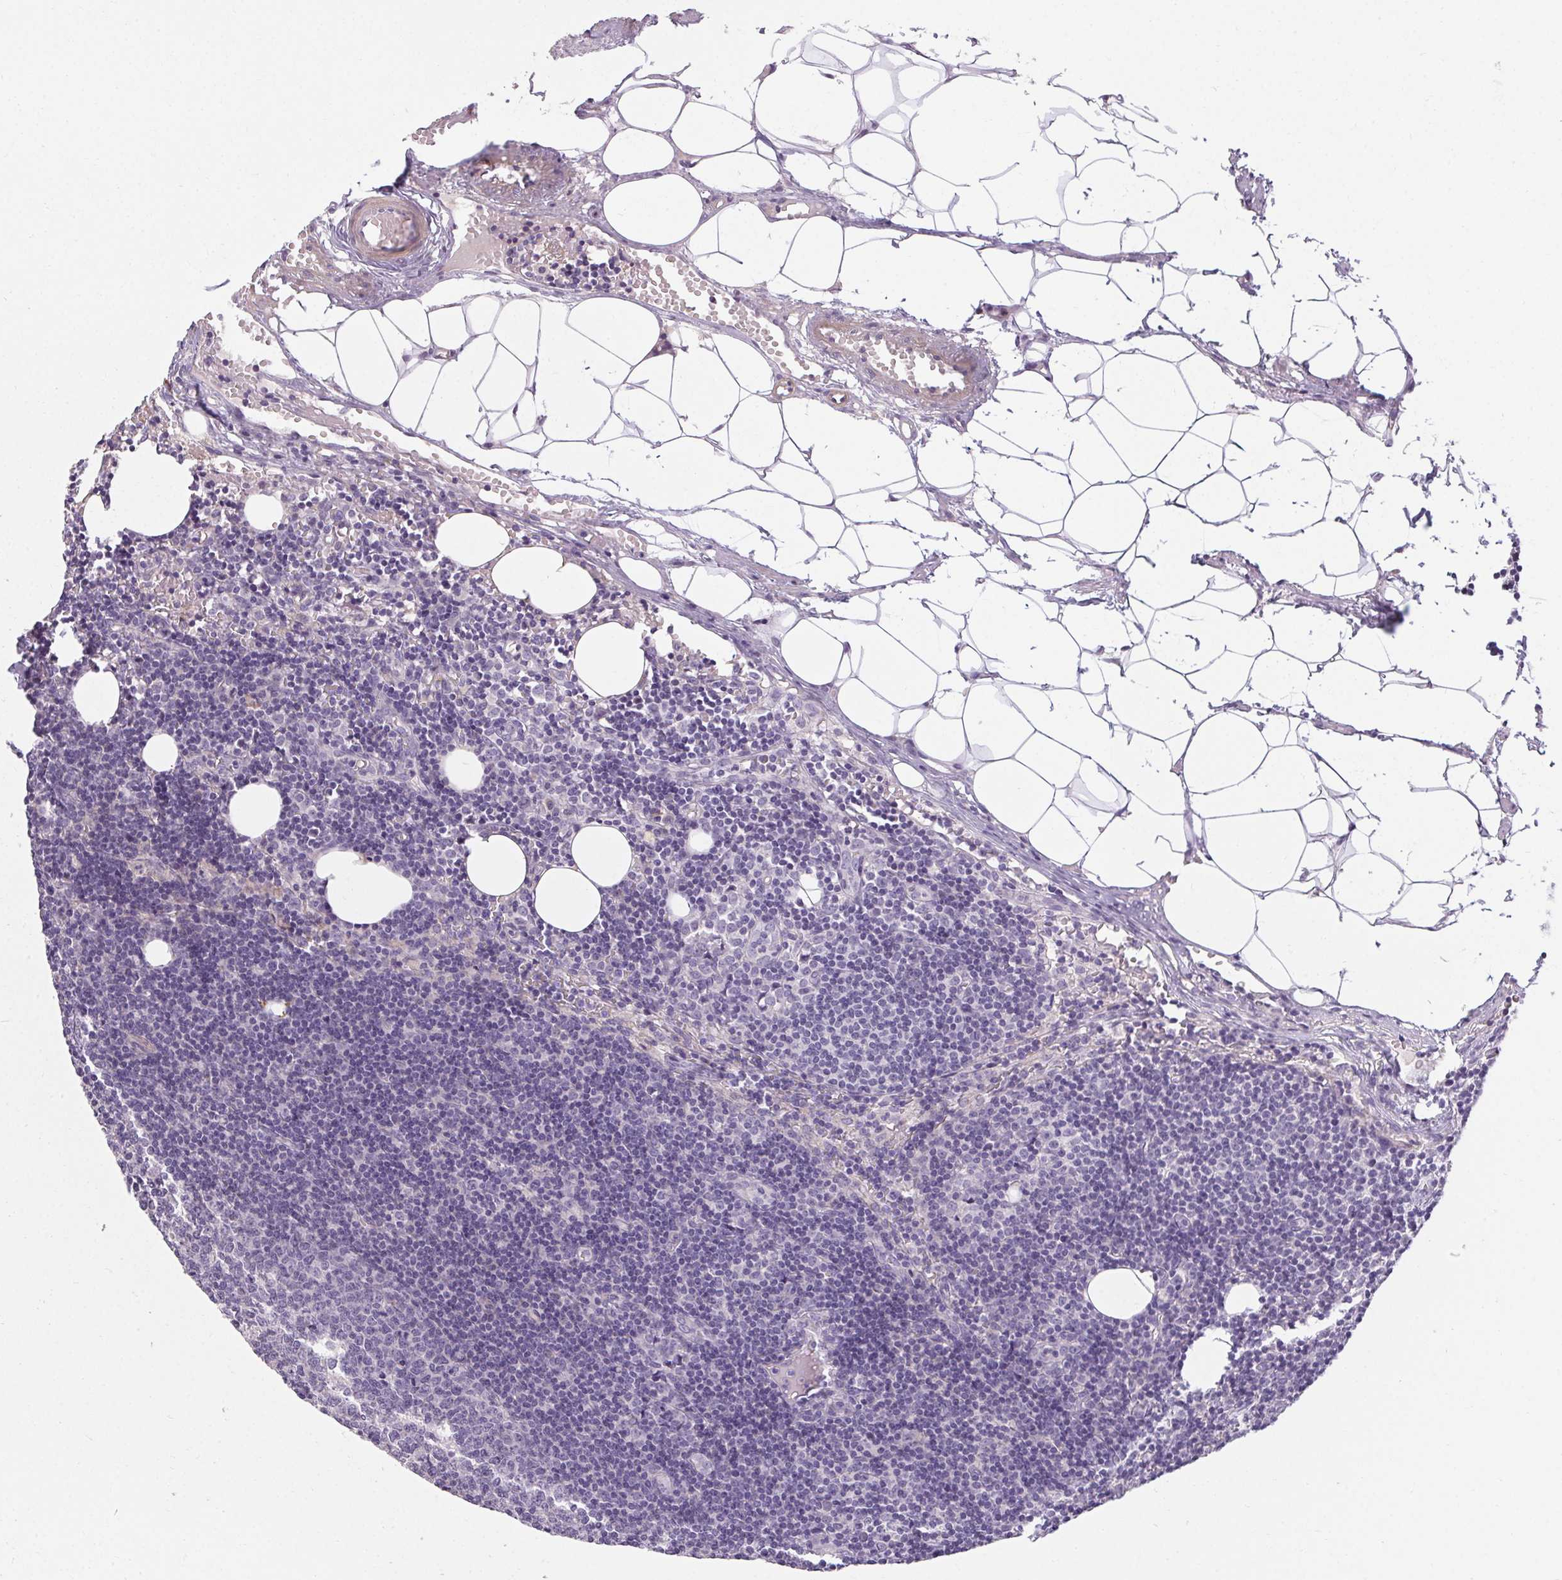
{"staining": {"intensity": "negative", "quantity": "none", "location": "none"}, "tissue": "lymph node", "cell_type": "Germinal center cells", "image_type": "normal", "snomed": [{"axis": "morphology", "description": "Normal tissue, NOS"}, {"axis": "topography", "description": "Lymph node"}], "caption": "Germinal center cells show no significant protein expression in normal lymph node. Brightfield microscopy of immunohistochemistry stained with DAB (brown) and hematoxylin (blue), captured at high magnification.", "gene": "TMEM52B", "patient": {"sex": "female", "age": 41}}